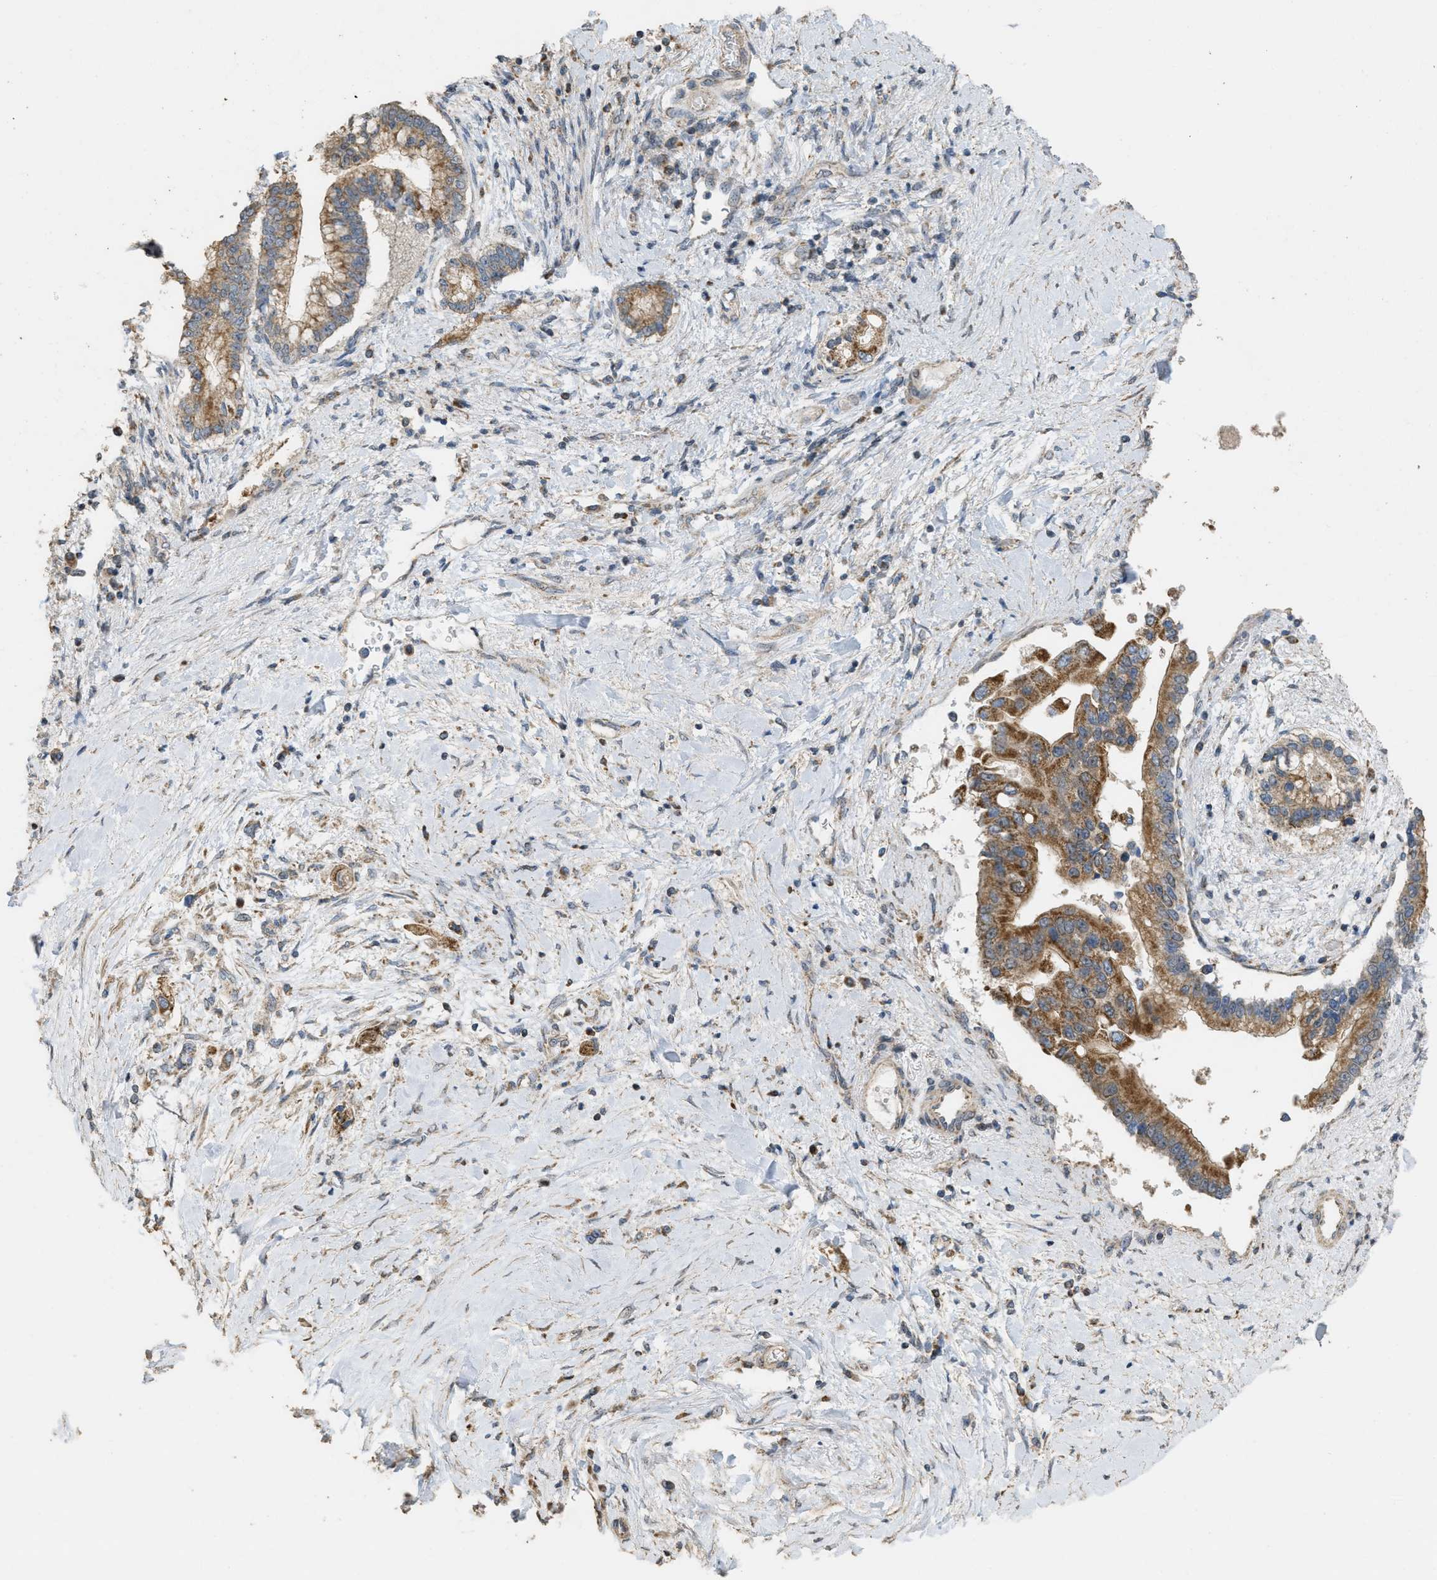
{"staining": {"intensity": "moderate", "quantity": ">75%", "location": "cytoplasmic/membranous"}, "tissue": "liver cancer", "cell_type": "Tumor cells", "image_type": "cancer", "snomed": [{"axis": "morphology", "description": "Cholangiocarcinoma"}, {"axis": "topography", "description": "Liver"}], "caption": "IHC image of neoplastic tissue: cholangiocarcinoma (liver) stained using immunohistochemistry displays medium levels of moderate protein expression localized specifically in the cytoplasmic/membranous of tumor cells, appearing as a cytoplasmic/membranous brown color.", "gene": "KCNA4", "patient": {"sex": "male", "age": 50}}